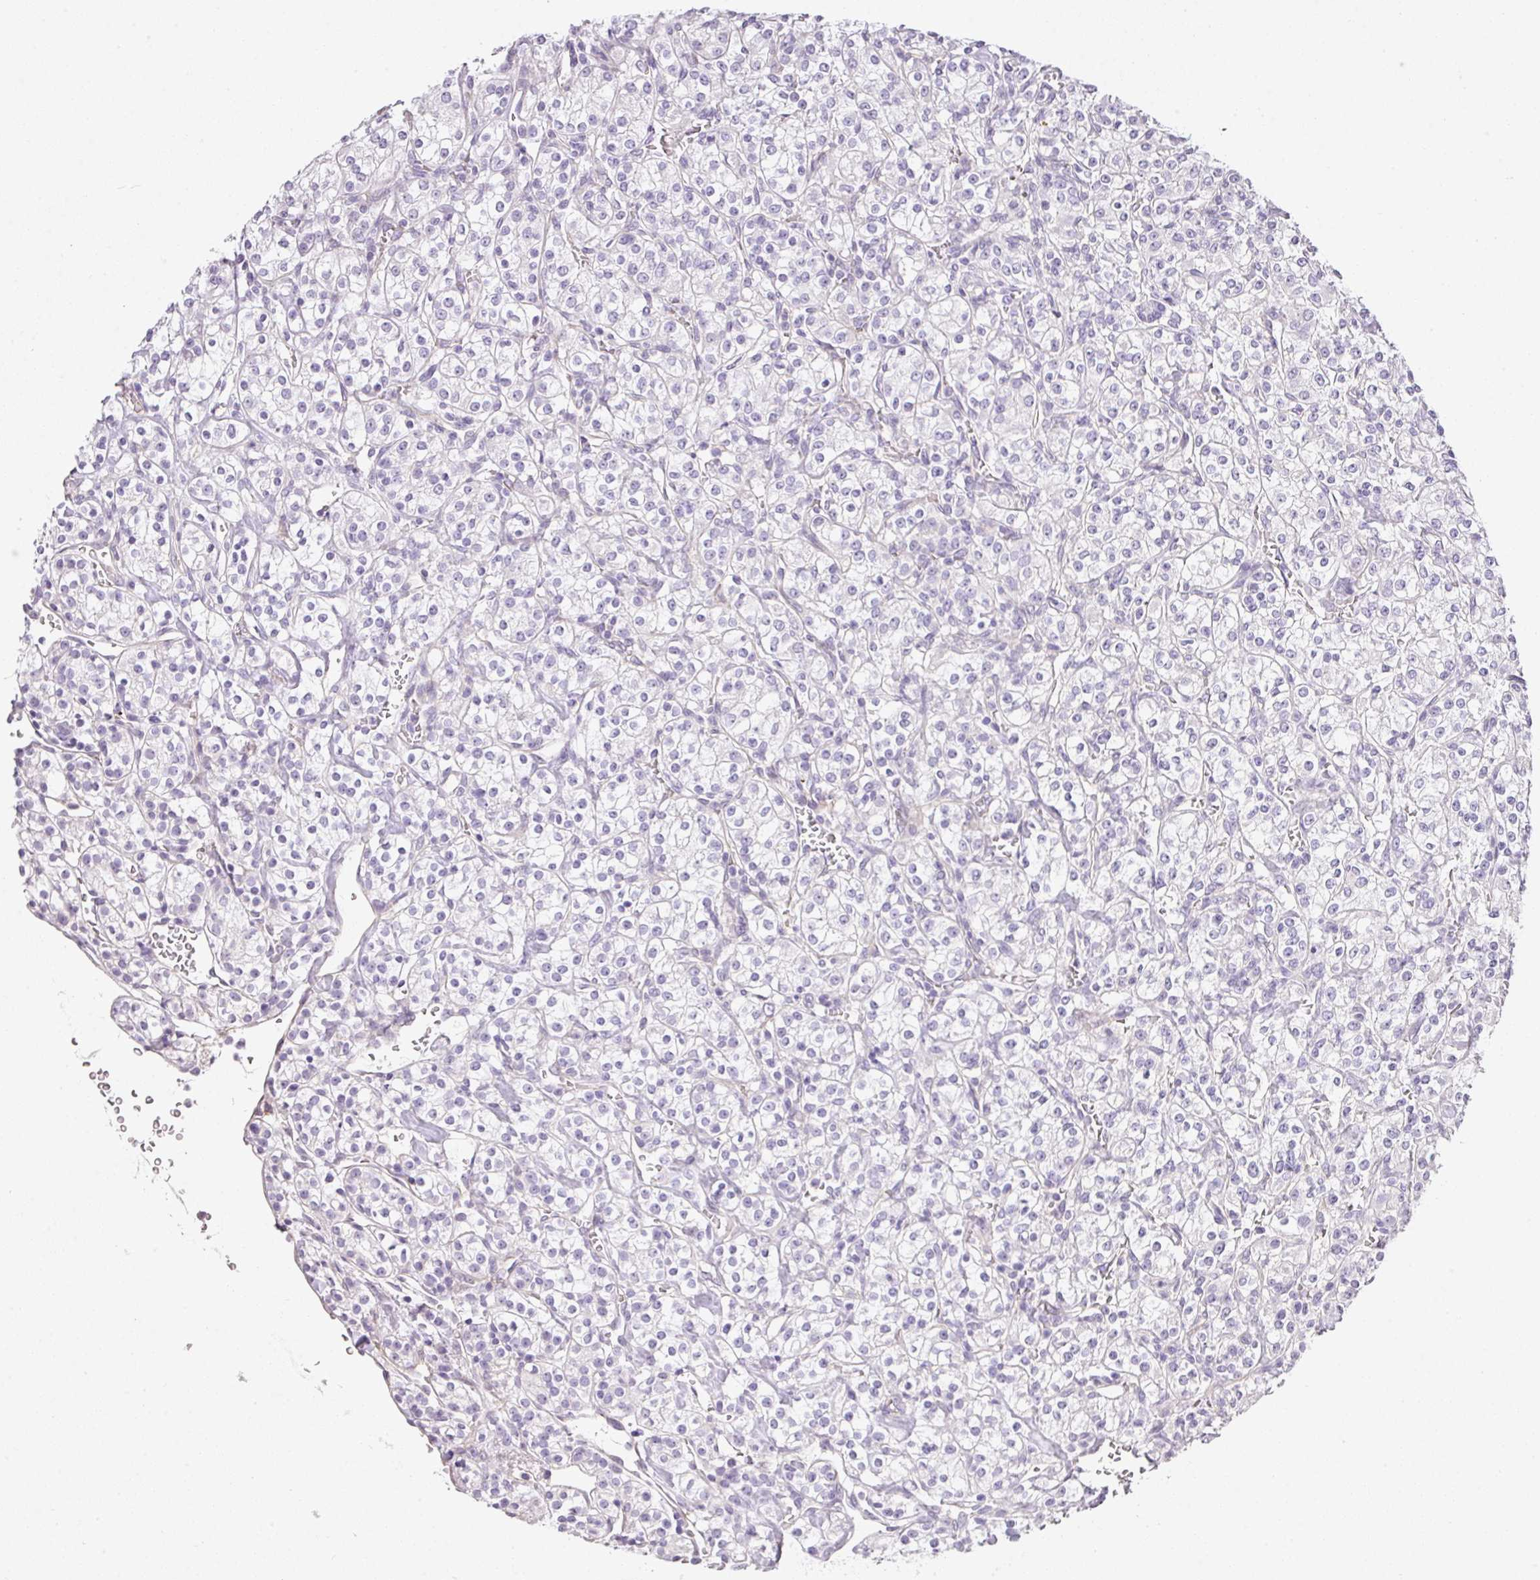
{"staining": {"intensity": "negative", "quantity": "none", "location": "none"}, "tissue": "renal cancer", "cell_type": "Tumor cells", "image_type": "cancer", "snomed": [{"axis": "morphology", "description": "Adenocarcinoma, NOS"}, {"axis": "topography", "description": "Kidney"}], "caption": "Immunohistochemical staining of human renal cancer demonstrates no significant expression in tumor cells.", "gene": "RAX2", "patient": {"sex": "male", "age": 77}}